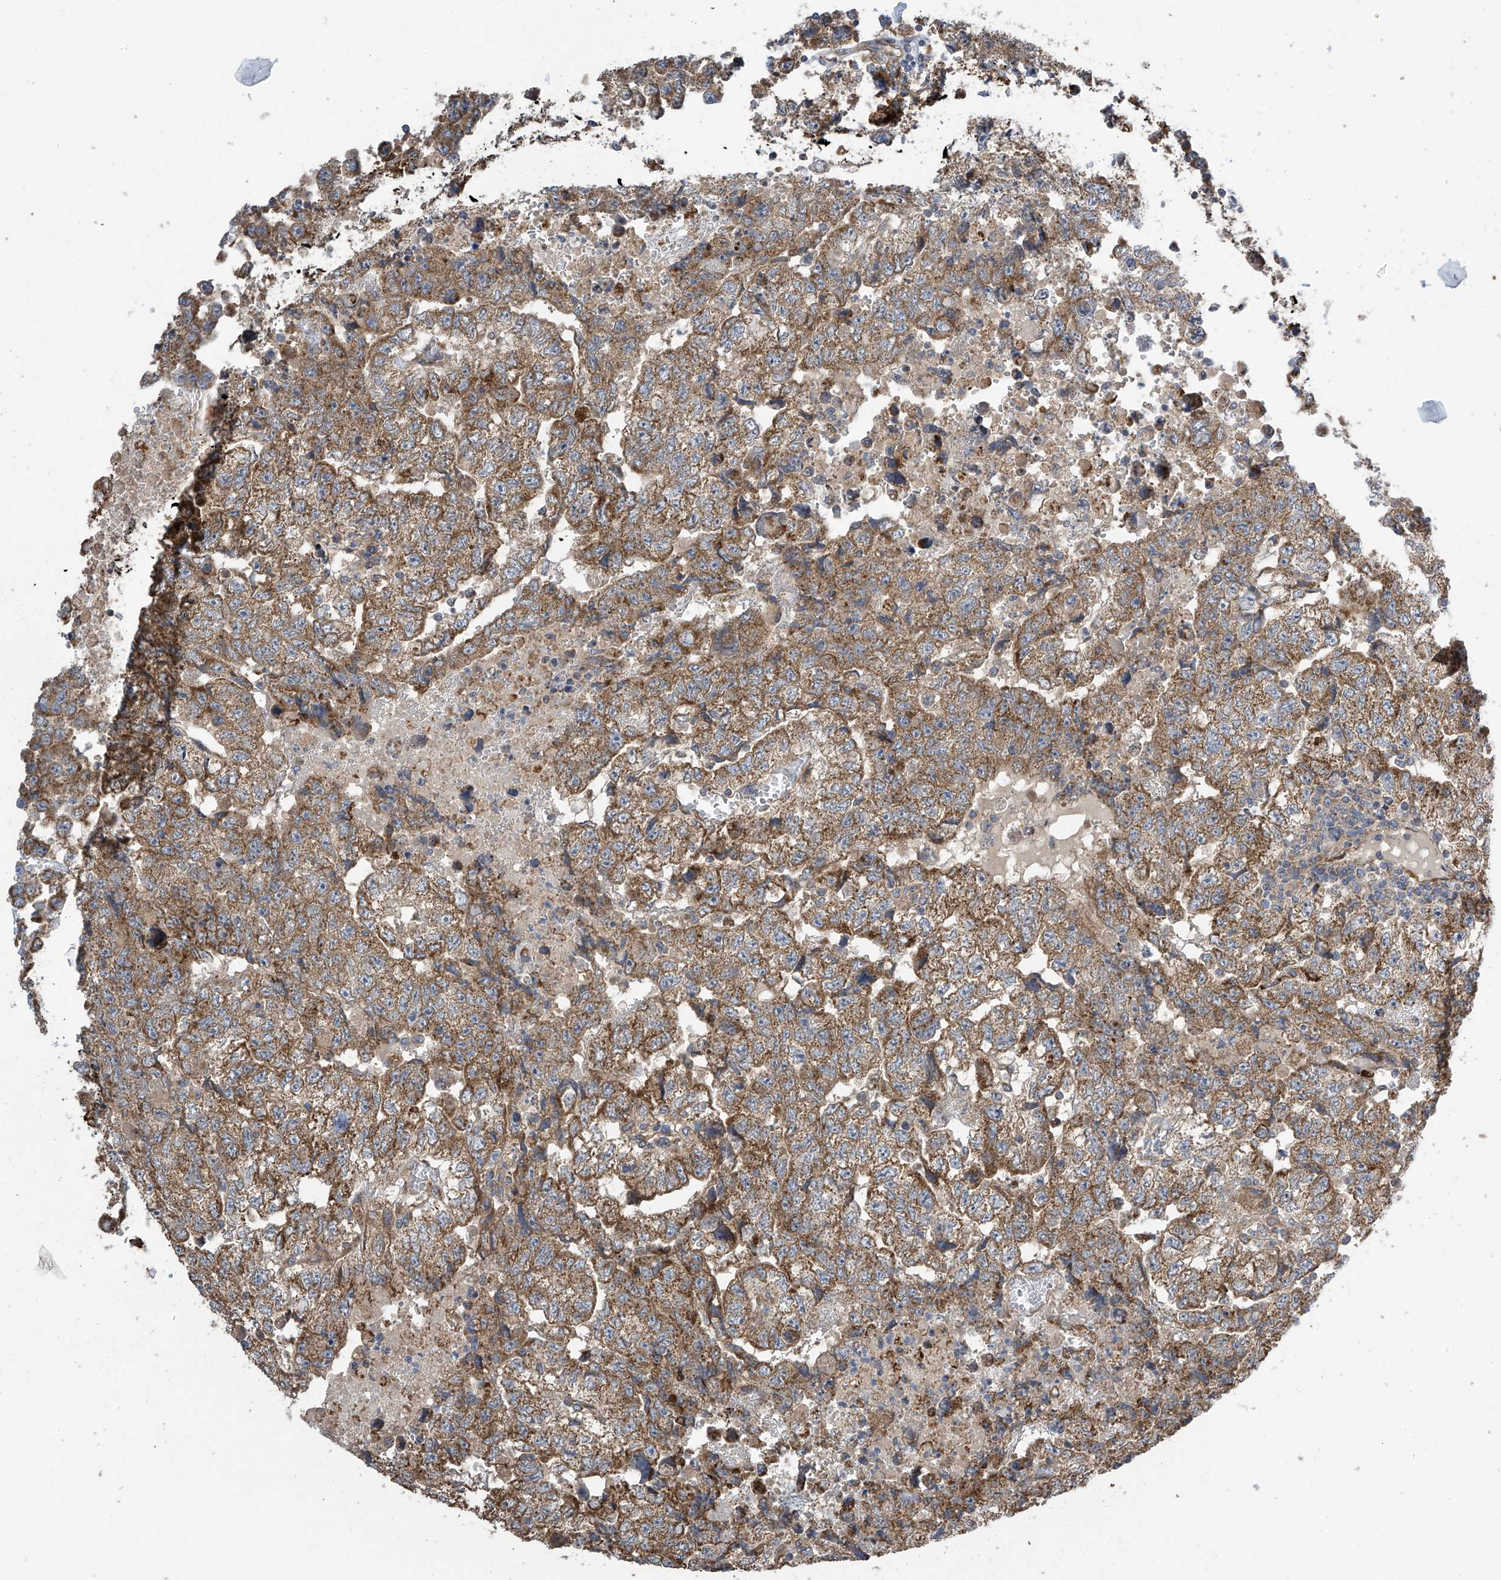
{"staining": {"intensity": "moderate", "quantity": ">75%", "location": "cytoplasmic/membranous"}, "tissue": "testis cancer", "cell_type": "Tumor cells", "image_type": "cancer", "snomed": [{"axis": "morphology", "description": "Carcinoma, Embryonal, NOS"}, {"axis": "topography", "description": "Testis"}], "caption": "Immunohistochemical staining of testis cancer shows medium levels of moderate cytoplasmic/membranous protein expression in about >75% of tumor cells. Immunohistochemistry stains the protein in brown and the nuclei are stained blue.", "gene": "PNPT1", "patient": {"sex": "male", "age": 36}}